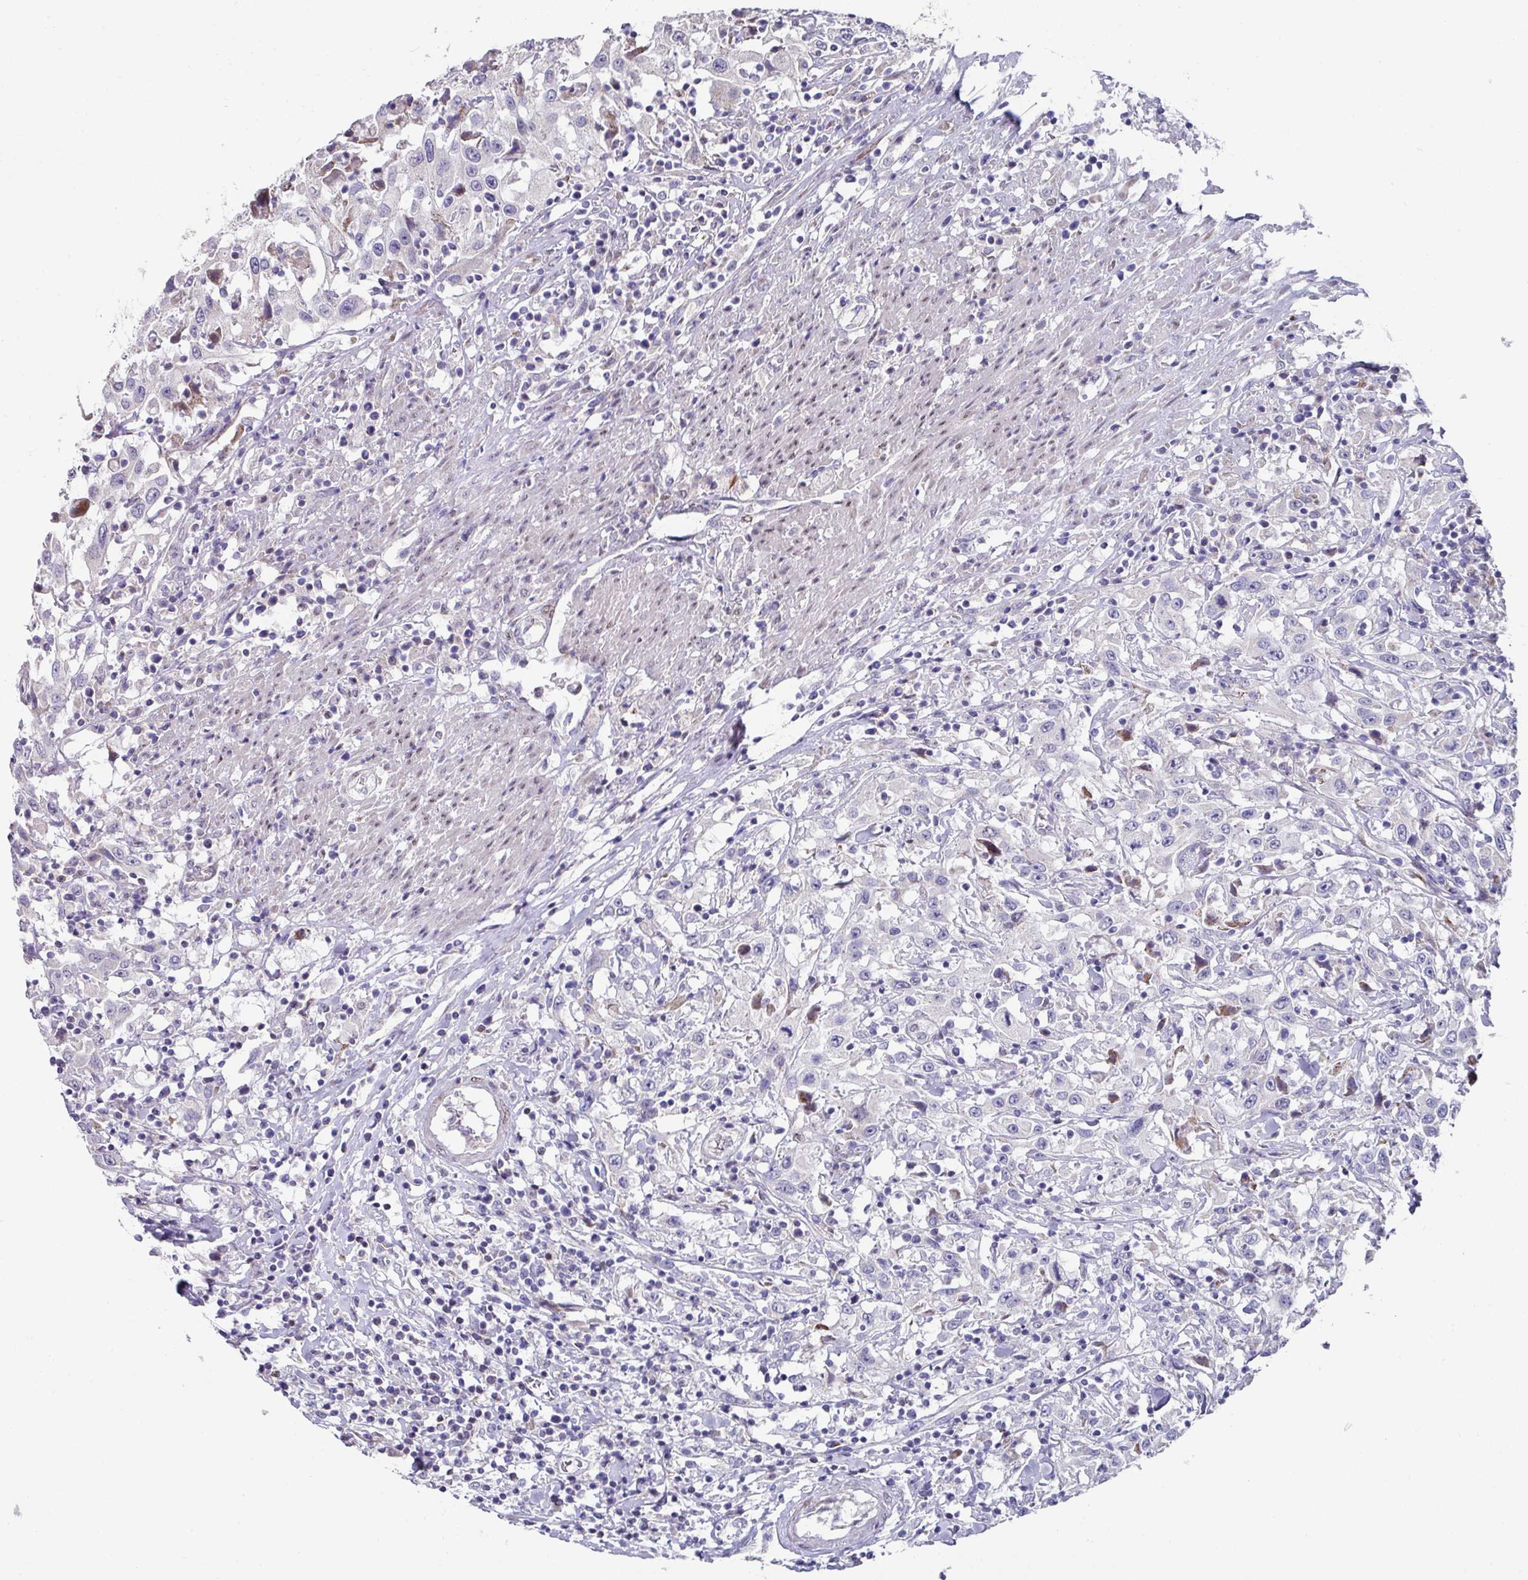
{"staining": {"intensity": "negative", "quantity": "none", "location": "none"}, "tissue": "urothelial cancer", "cell_type": "Tumor cells", "image_type": "cancer", "snomed": [{"axis": "morphology", "description": "Urothelial carcinoma, High grade"}, {"axis": "topography", "description": "Urinary bladder"}], "caption": "Urothelial cancer was stained to show a protein in brown. There is no significant expression in tumor cells. (DAB immunohistochemistry visualized using brightfield microscopy, high magnification).", "gene": "CBX7", "patient": {"sex": "male", "age": 61}}